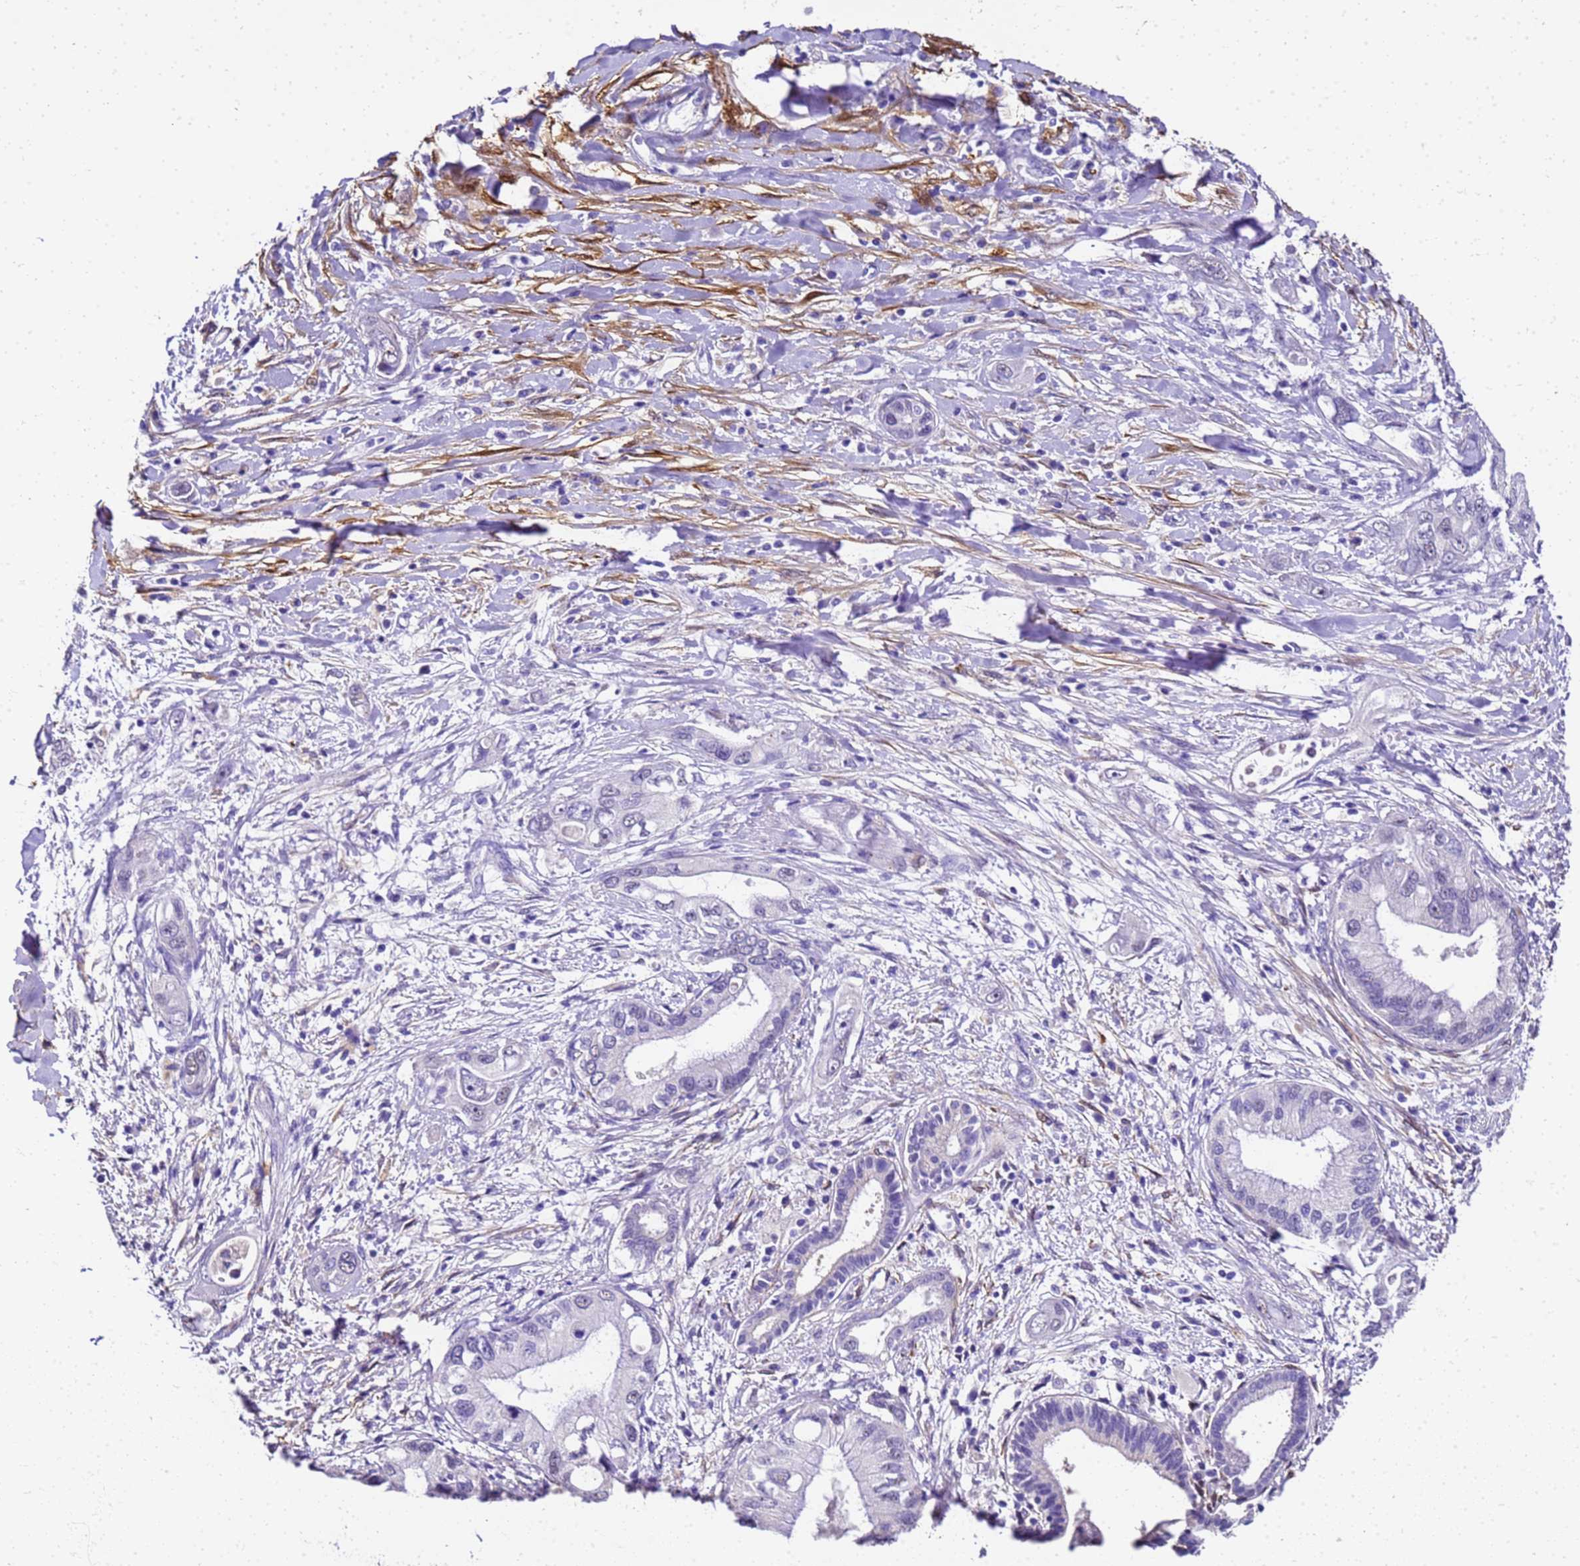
{"staining": {"intensity": "negative", "quantity": "none", "location": "none"}, "tissue": "pancreatic cancer", "cell_type": "Tumor cells", "image_type": "cancer", "snomed": [{"axis": "morphology", "description": "Inflammation, NOS"}, {"axis": "morphology", "description": "Adenocarcinoma, NOS"}, {"axis": "topography", "description": "Pancreas"}], "caption": "Pancreatic adenocarcinoma stained for a protein using immunohistochemistry (IHC) shows no positivity tumor cells.", "gene": "HSPB6", "patient": {"sex": "female", "age": 56}}